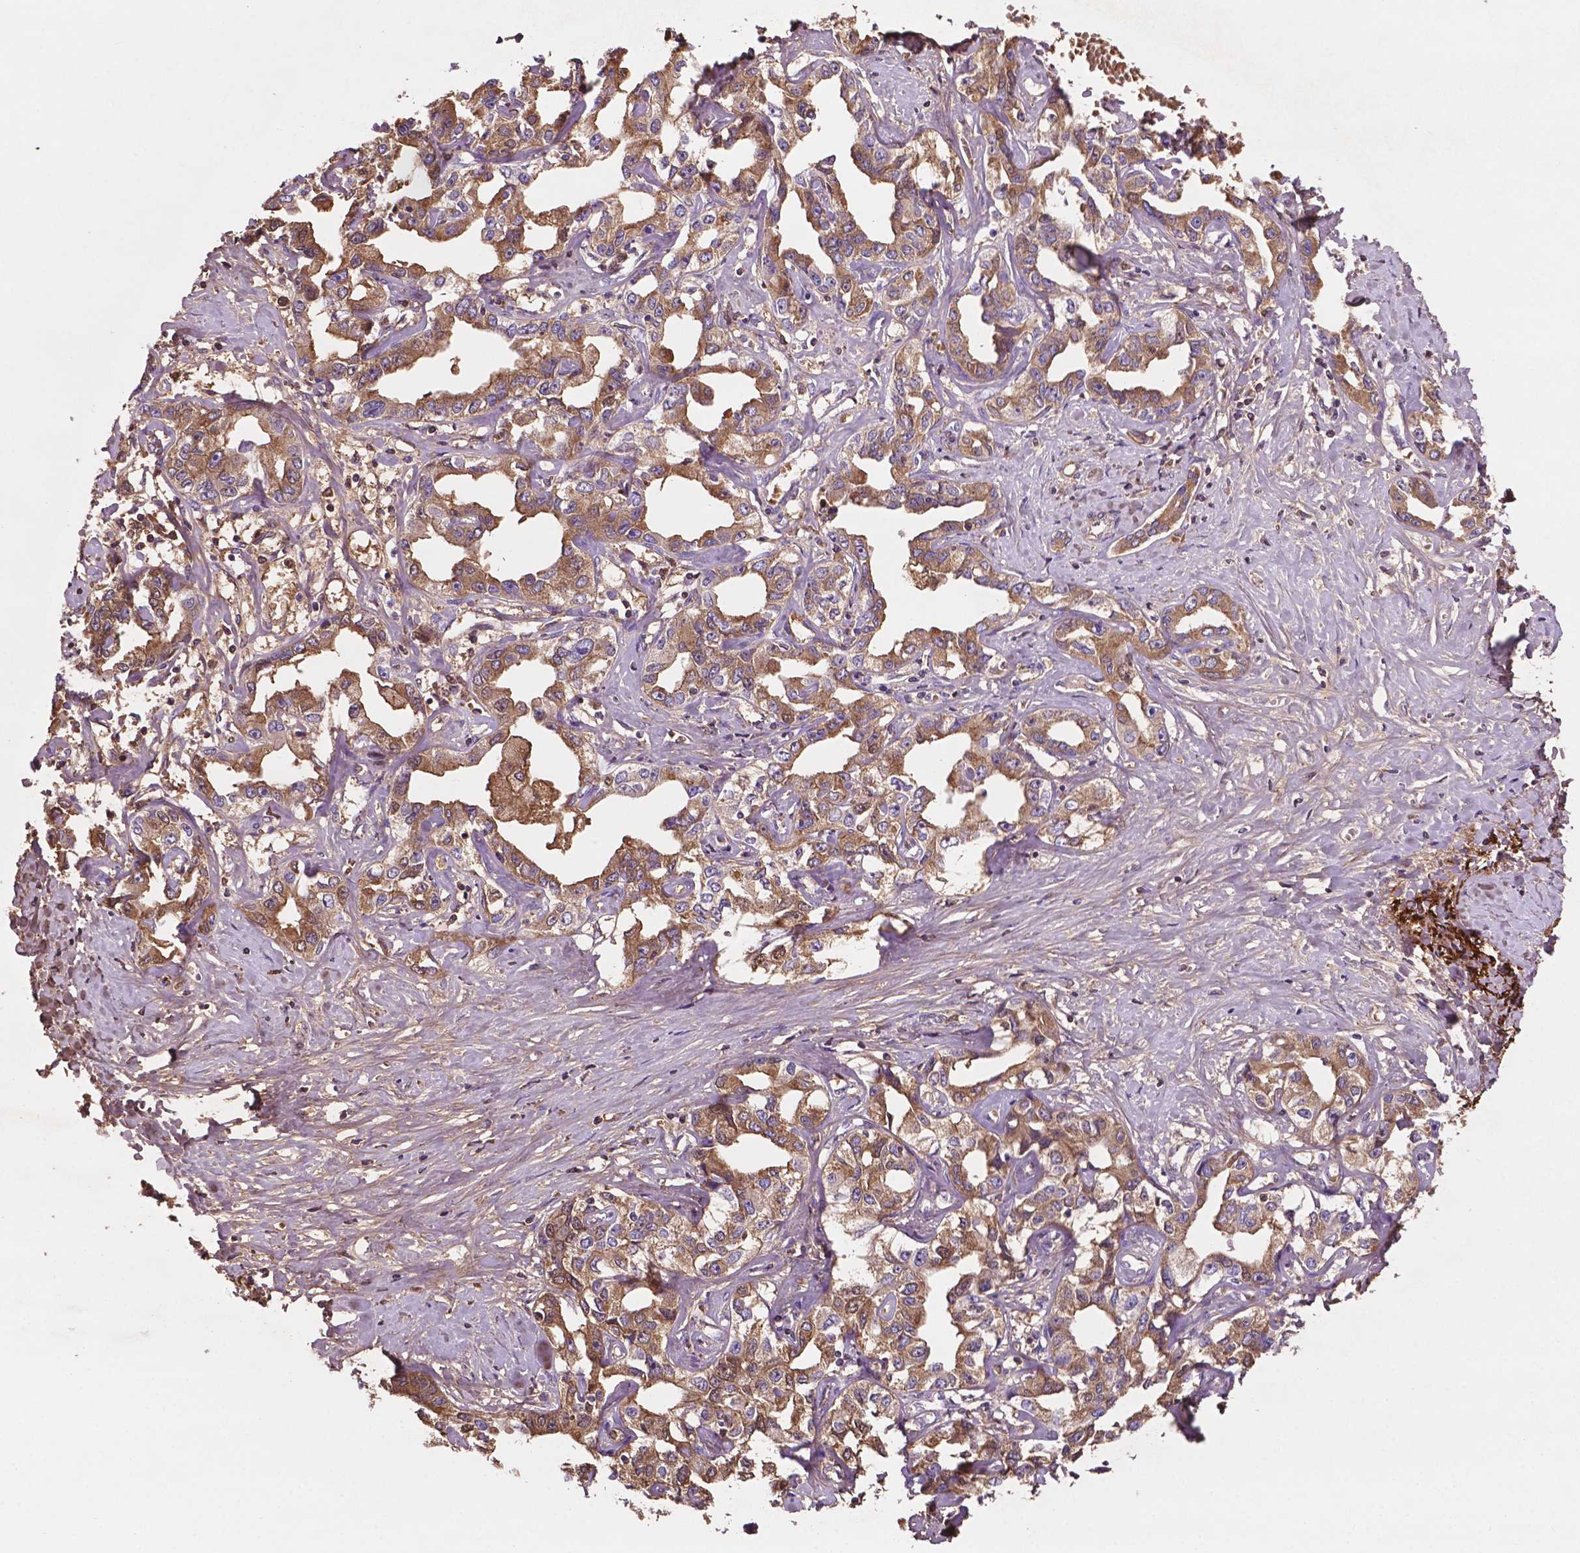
{"staining": {"intensity": "moderate", "quantity": ">75%", "location": "cytoplasmic/membranous"}, "tissue": "liver cancer", "cell_type": "Tumor cells", "image_type": "cancer", "snomed": [{"axis": "morphology", "description": "Cholangiocarcinoma"}, {"axis": "topography", "description": "Liver"}], "caption": "The micrograph shows staining of liver cancer, revealing moderate cytoplasmic/membranous protein positivity (brown color) within tumor cells.", "gene": "GJA9", "patient": {"sex": "male", "age": 59}}